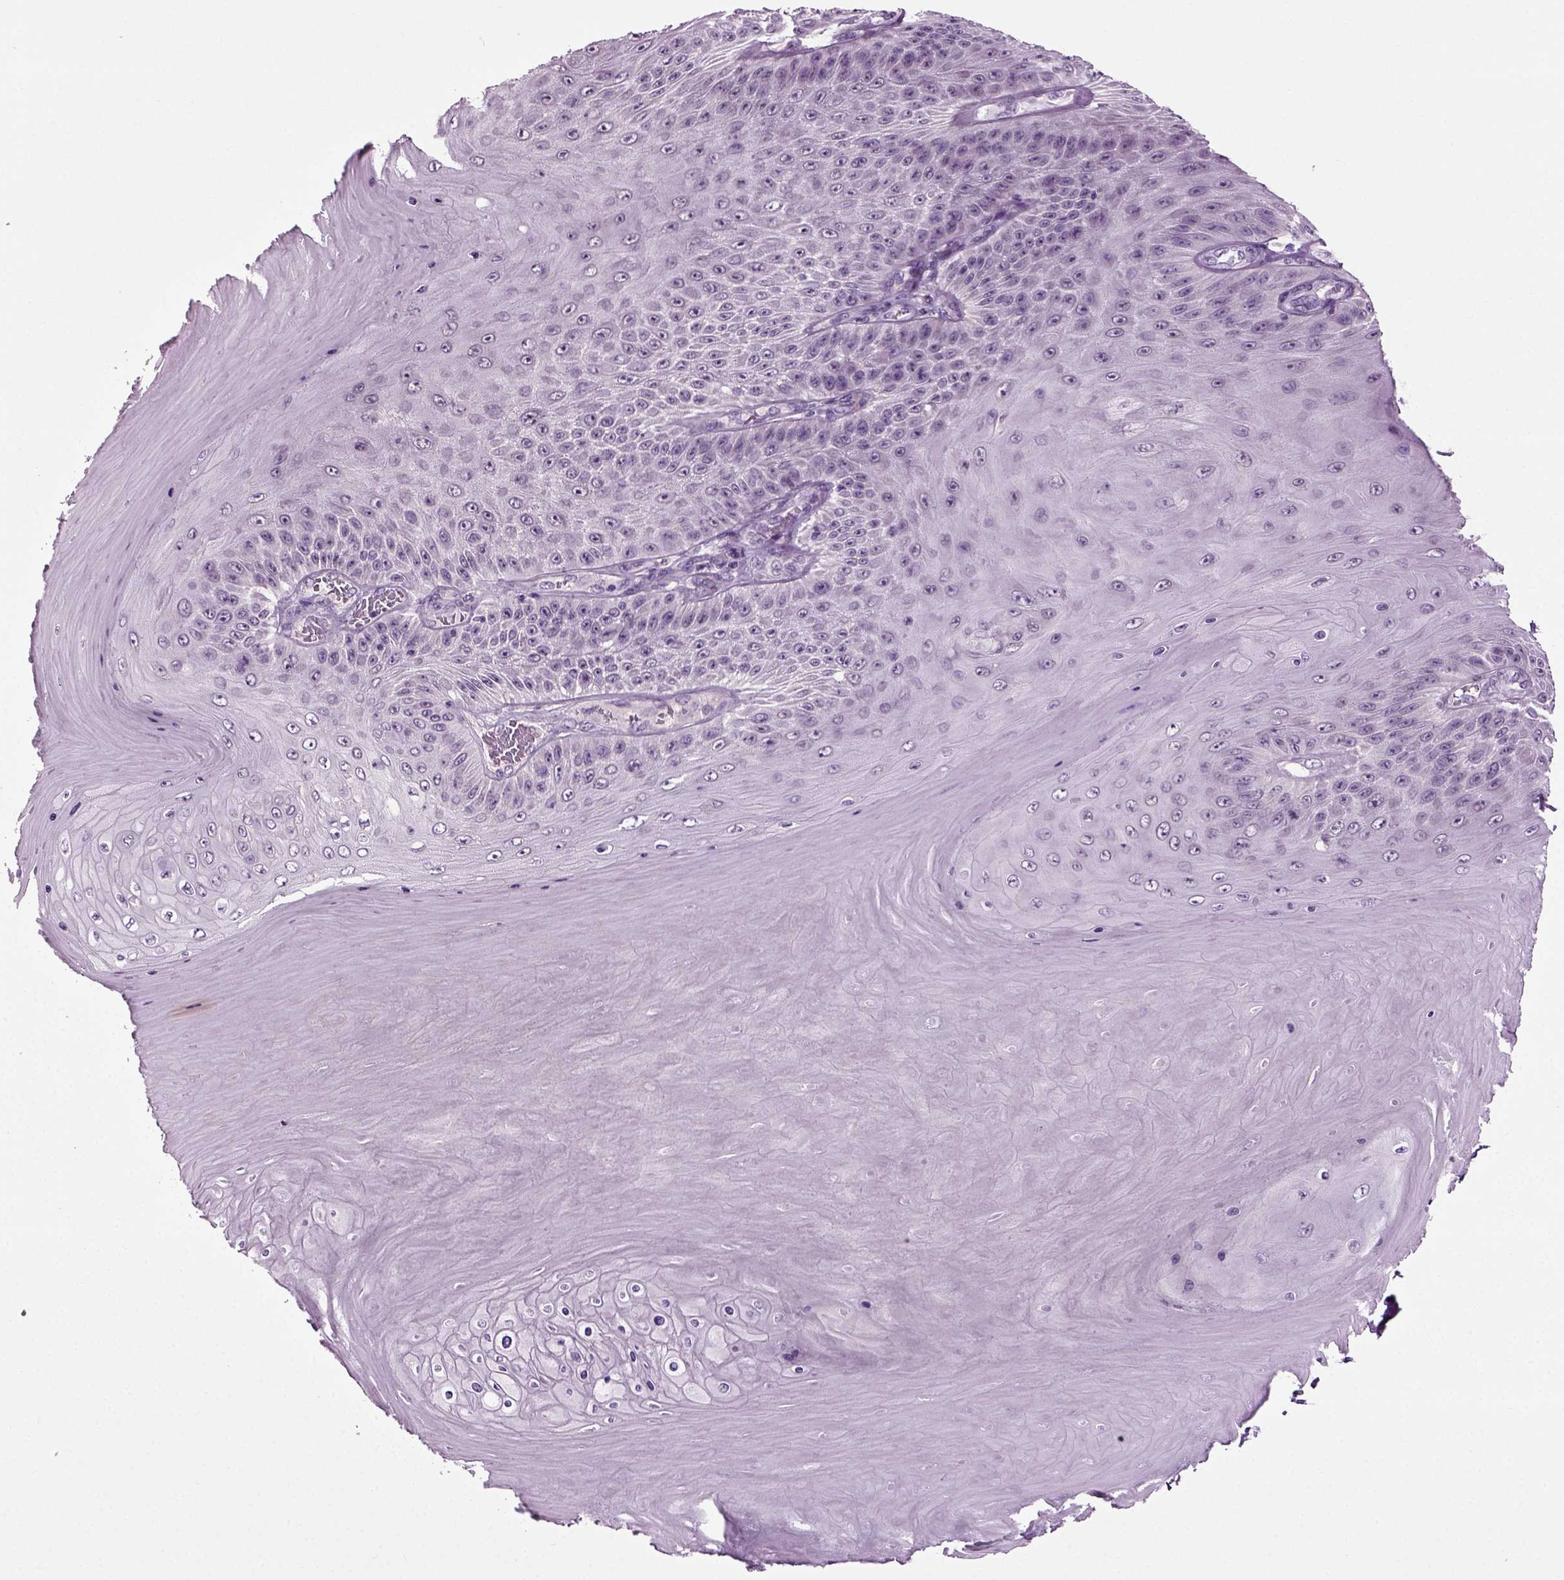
{"staining": {"intensity": "negative", "quantity": "none", "location": "none"}, "tissue": "skin cancer", "cell_type": "Tumor cells", "image_type": "cancer", "snomed": [{"axis": "morphology", "description": "Squamous cell carcinoma, NOS"}, {"axis": "topography", "description": "Skin"}], "caption": "High magnification brightfield microscopy of squamous cell carcinoma (skin) stained with DAB (3,3'-diaminobenzidine) (brown) and counterstained with hematoxylin (blue): tumor cells show no significant staining.", "gene": "SPATA17", "patient": {"sex": "male", "age": 62}}